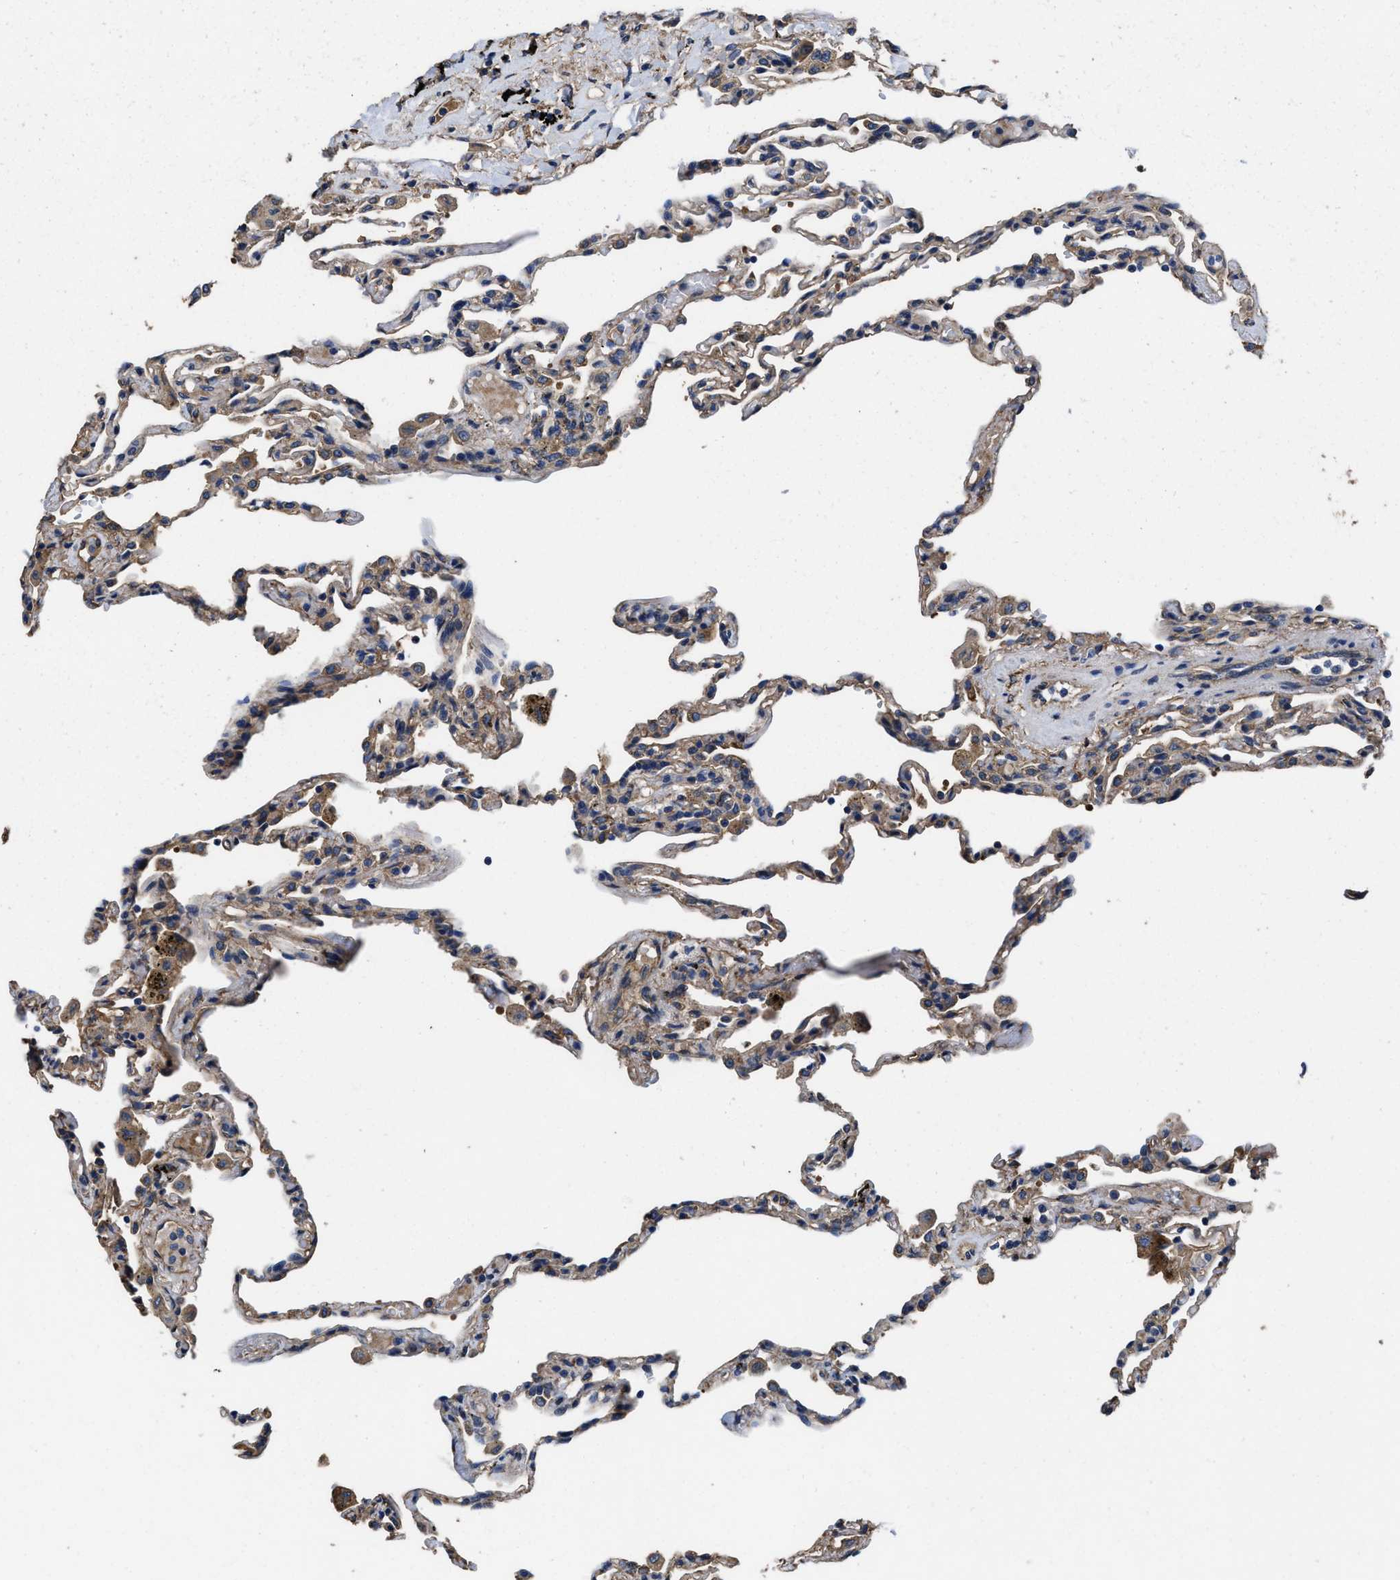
{"staining": {"intensity": "weak", "quantity": "25%-75%", "location": "cytoplasmic/membranous"}, "tissue": "lung", "cell_type": "Alveolar cells", "image_type": "normal", "snomed": [{"axis": "morphology", "description": "Normal tissue, NOS"}, {"axis": "topography", "description": "Lung"}], "caption": "Immunohistochemistry micrograph of normal lung stained for a protein (brown), which demonstrates low levels of weak cytoplasmic/membranous staining in about 25%-75% of alveolar cells.", "gene": "IDNK", "patient": {"sex": "male", "age": 59}}